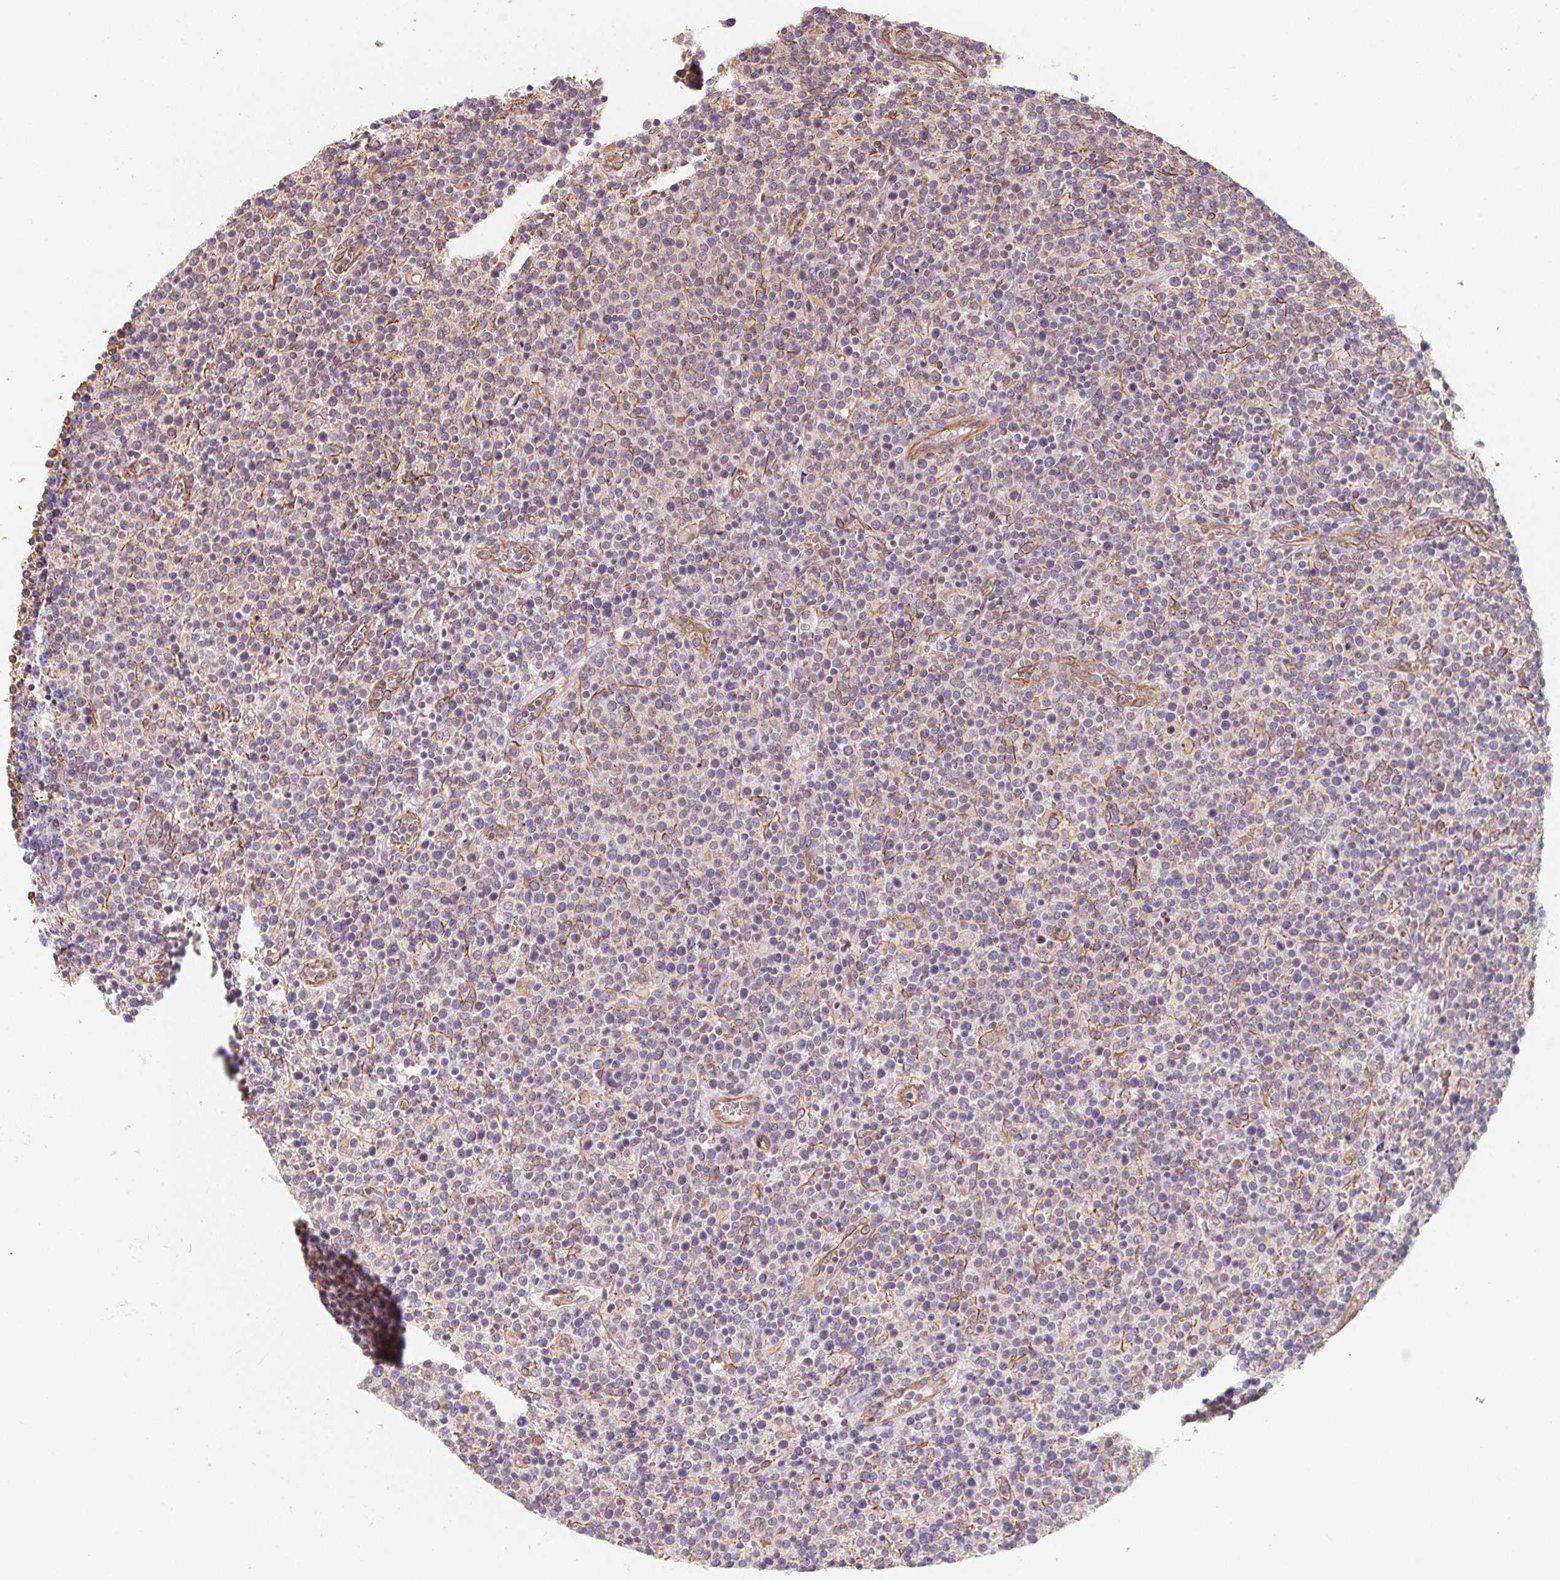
{"staining": {"intensity": "negative", "quantity": "none", "location": "none"}, "tissue": "lymphoma", "cell_type": "Tumor cells", "image_type": "cancer", "snomed": [{"axis": "morphology", "description": "Malignant lymphoma, non-Hodgkin's type, High grade"}, {"axis": "topography", "description": "Lymph node"}], "caption": "This photomicrograph is of malignant lymphoma, non-Hodgkin's type (high-grade) stained with IHC to label a protein in brown with the nuclei are counter-stained blue. There is no positivity in tumor cells.", "gene": "TBKBP1", "patient": {"sex": "male", "age": 61}}